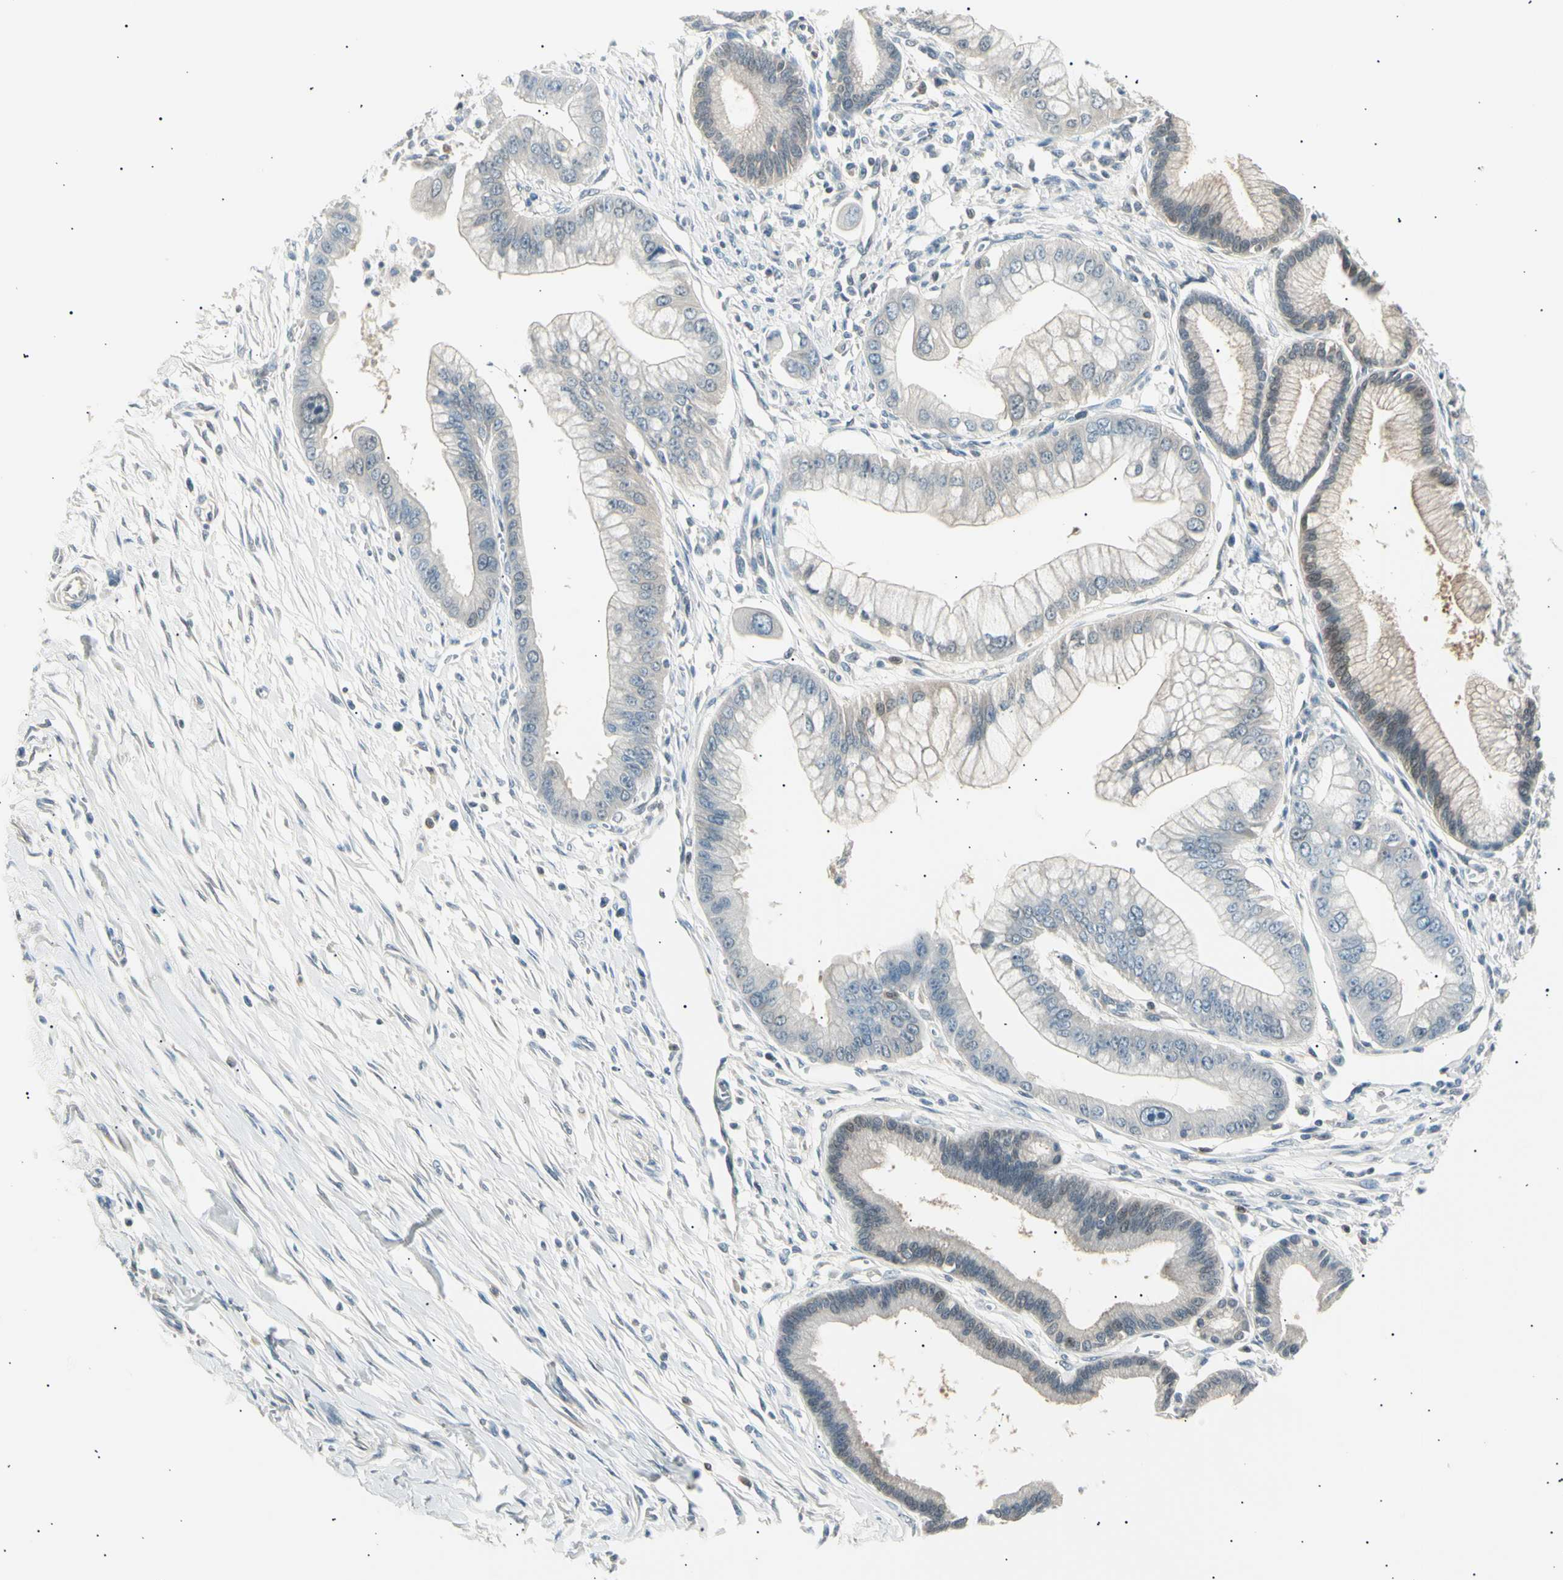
{"staining": {"intensity": "moderate", "quantity": "25%-75%", "location": "cytoplasmic/membranous,nuclear"}, "tissue": "pancreatic cancer", "cell_type": "Tumor cells", "image_type": "cancer", "snomed": [{"axis": "morphology", "description": "Adenocarcinoma, NOS"}, {"axis": "topography", "description": "Pancreas"}], "caption": "Tumor cells reveal moderate cytoplasmic/membranous and nuclear positivity in about 25%-75% of cells in pancreatic cancer.", "gene": "LHPP", "patient": {"sex": "male", "age": 59}}